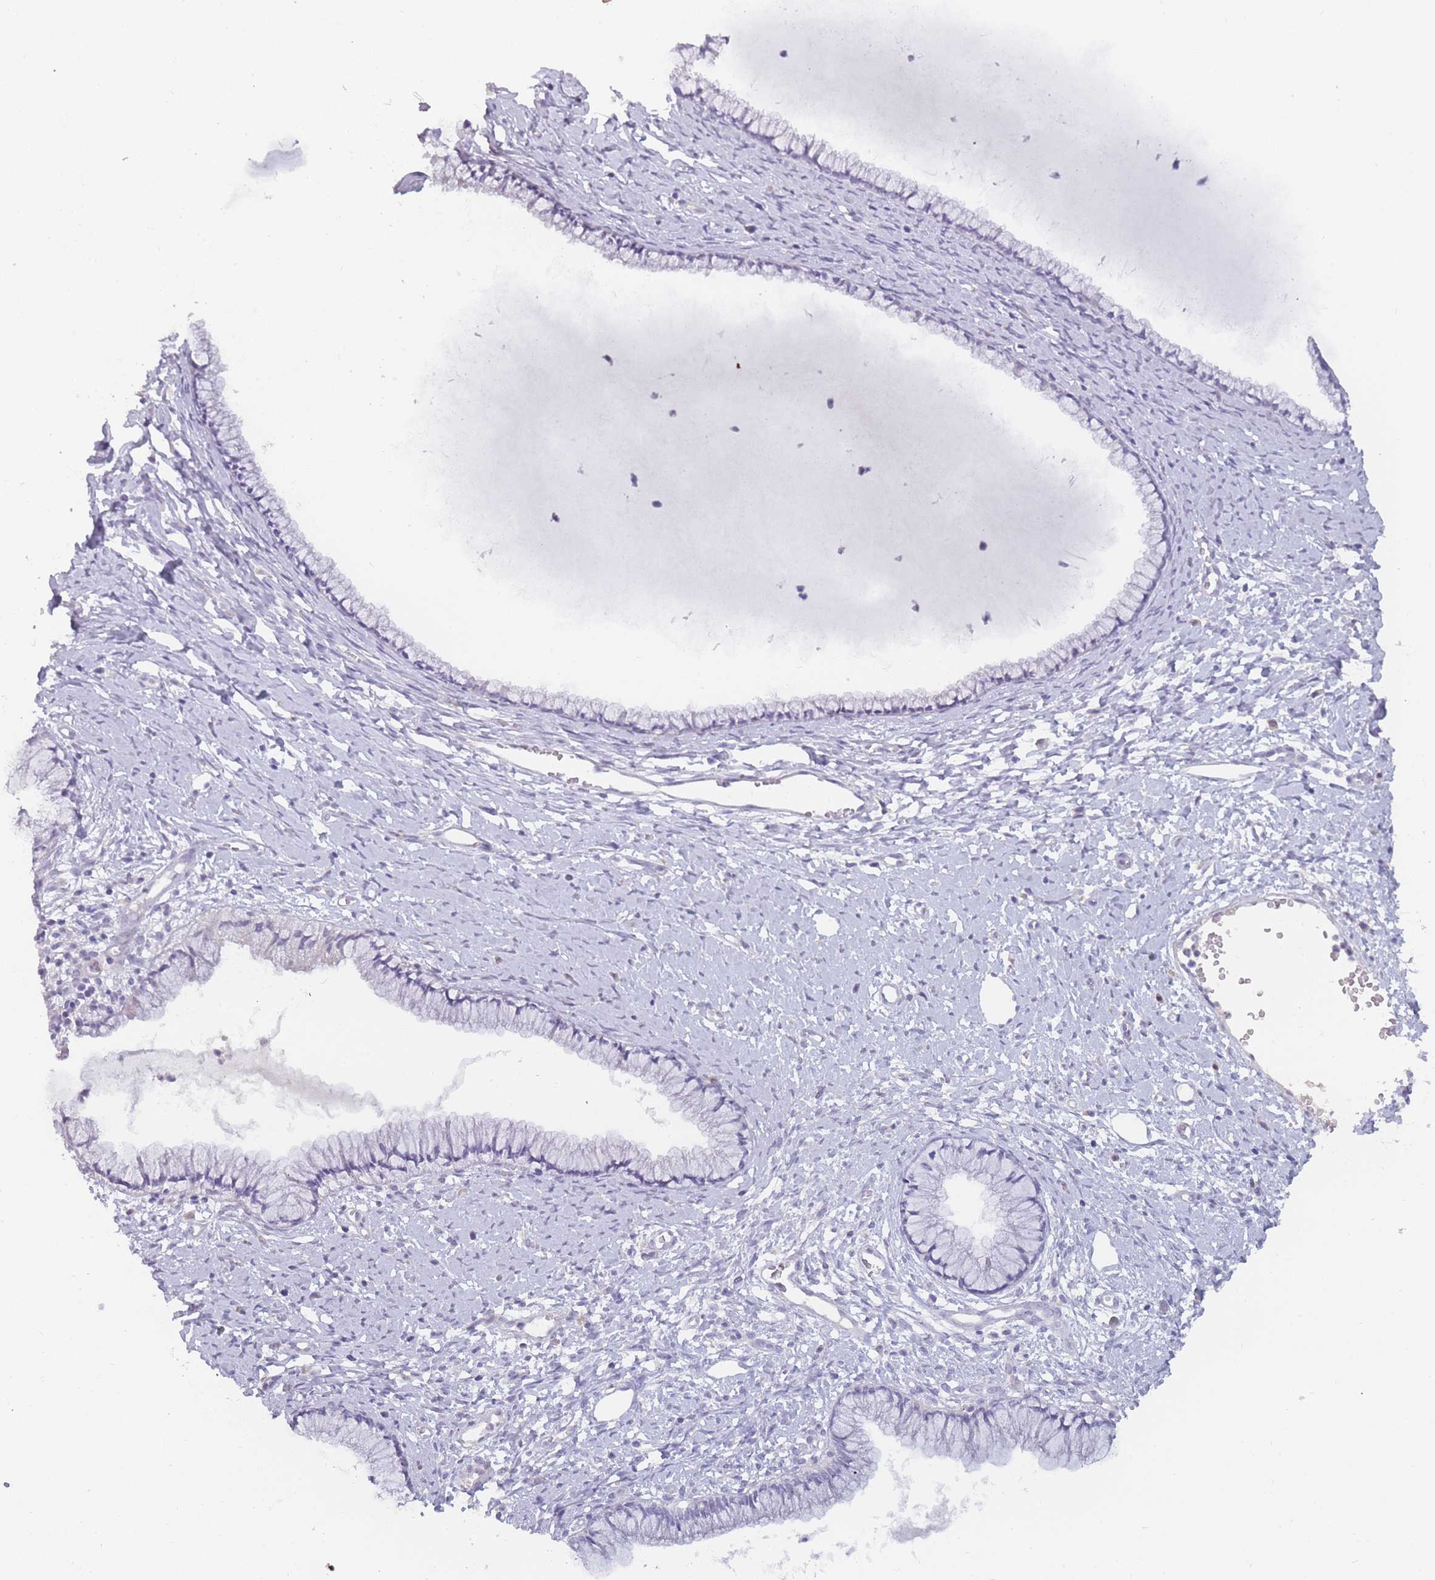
{"staining": {"intensity": "negative", "quantity": "none", "location": "none"}, "tissue": "cervix", "cell_type": "Glandular cells", "image_type": "normal", "snomed": [{"axis": "morphology", "description": "Normal tissue, NOS"}, {"axis": "topography", "description": "Cervix"}], "caption": "An IHC histopathology image of normal cervix is shown. There is no staining in glandular cells of cervix. Nuclei are stained in blue.", "gene": "INS", "patient": {"sex": "female", "age": 40}}